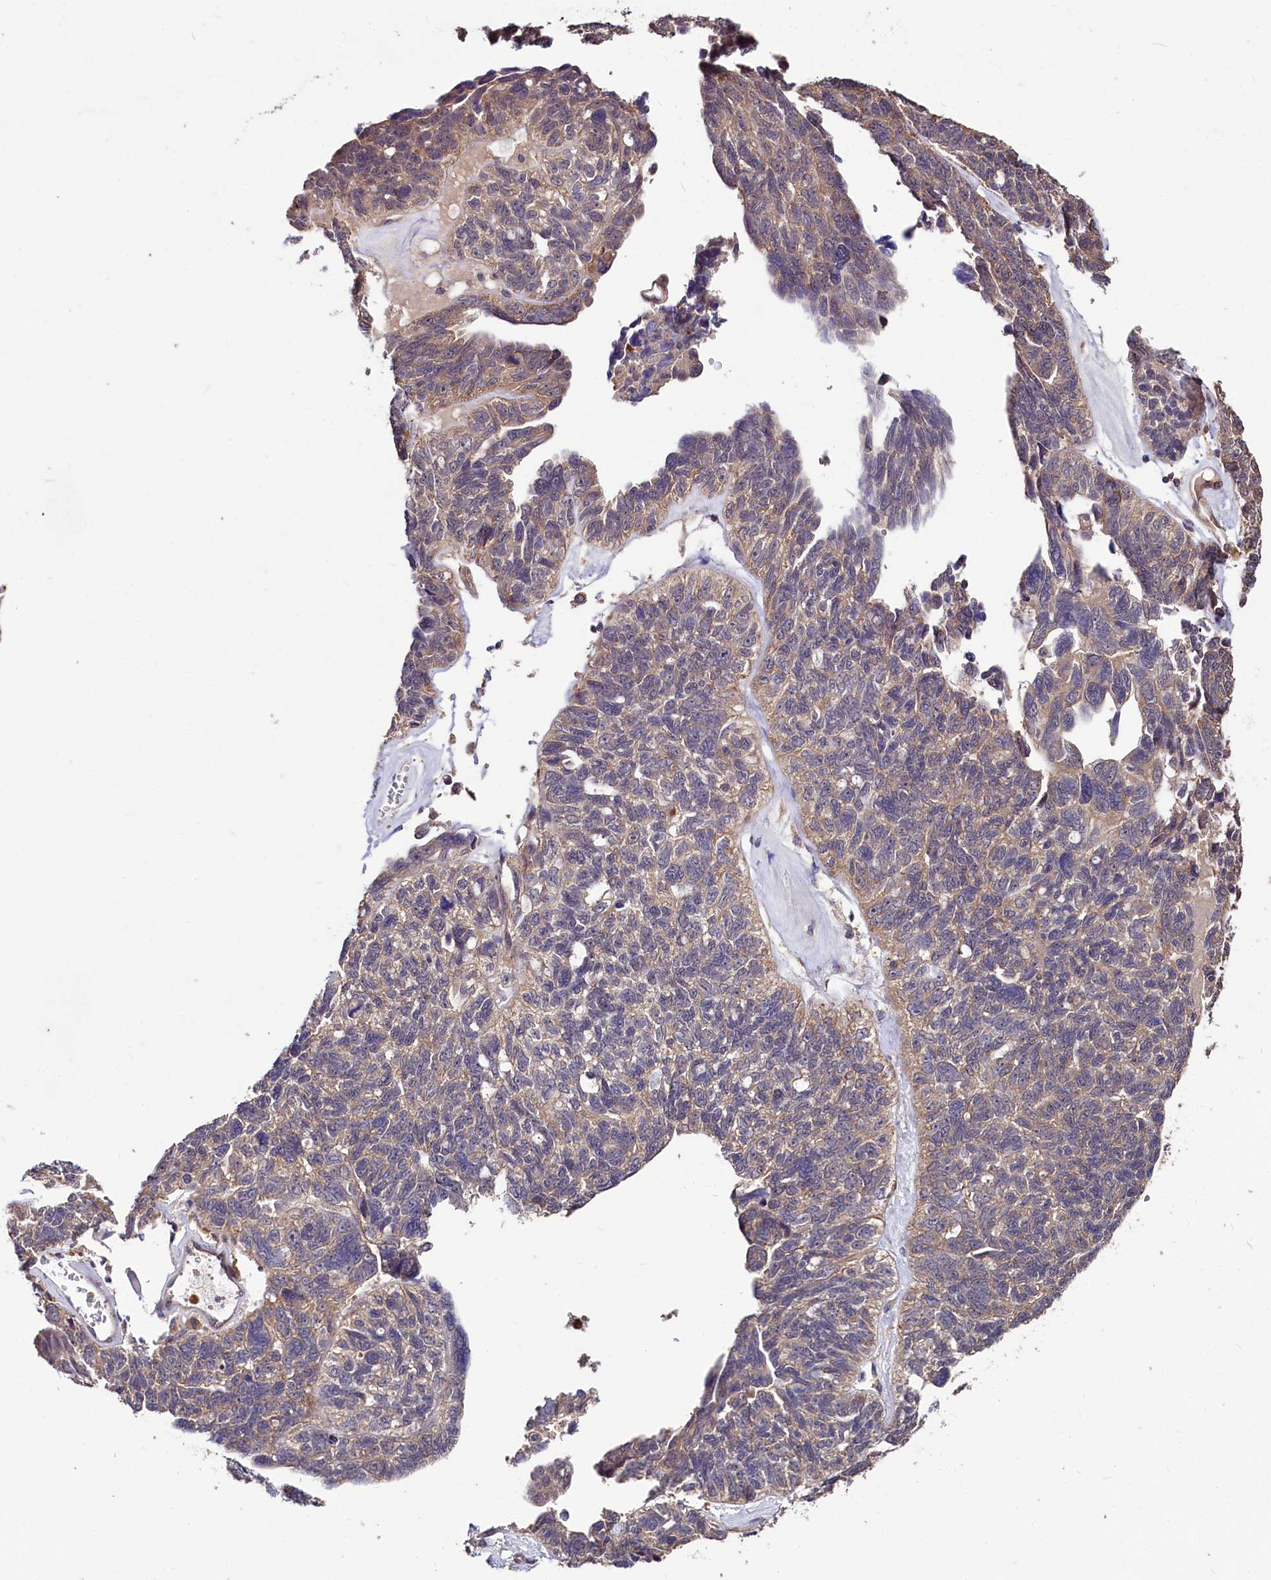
{"staining": {"intensity": "weak", "quantity": "25%-75%", "location": "cytoplasmic/membranous"}, "tissue": "ovarian cancer", "cell_type": "Tumor cells", "image_type": "cancer", "snomed": [{"axis": "morphology", "description": "Cystadenocarcinoma, serous, NOS"}, {"axis": "topography", "description": "Ovary"}], "caption": "Immunohistochemistry of human ovarian serous cystadenocarcinoma displays low levels of weak cytoplasmic/membranous expression in about 25%-75% of tumor cells.", "gene": "KLRB1", "patient": {"sex": "female", "age": 79}}